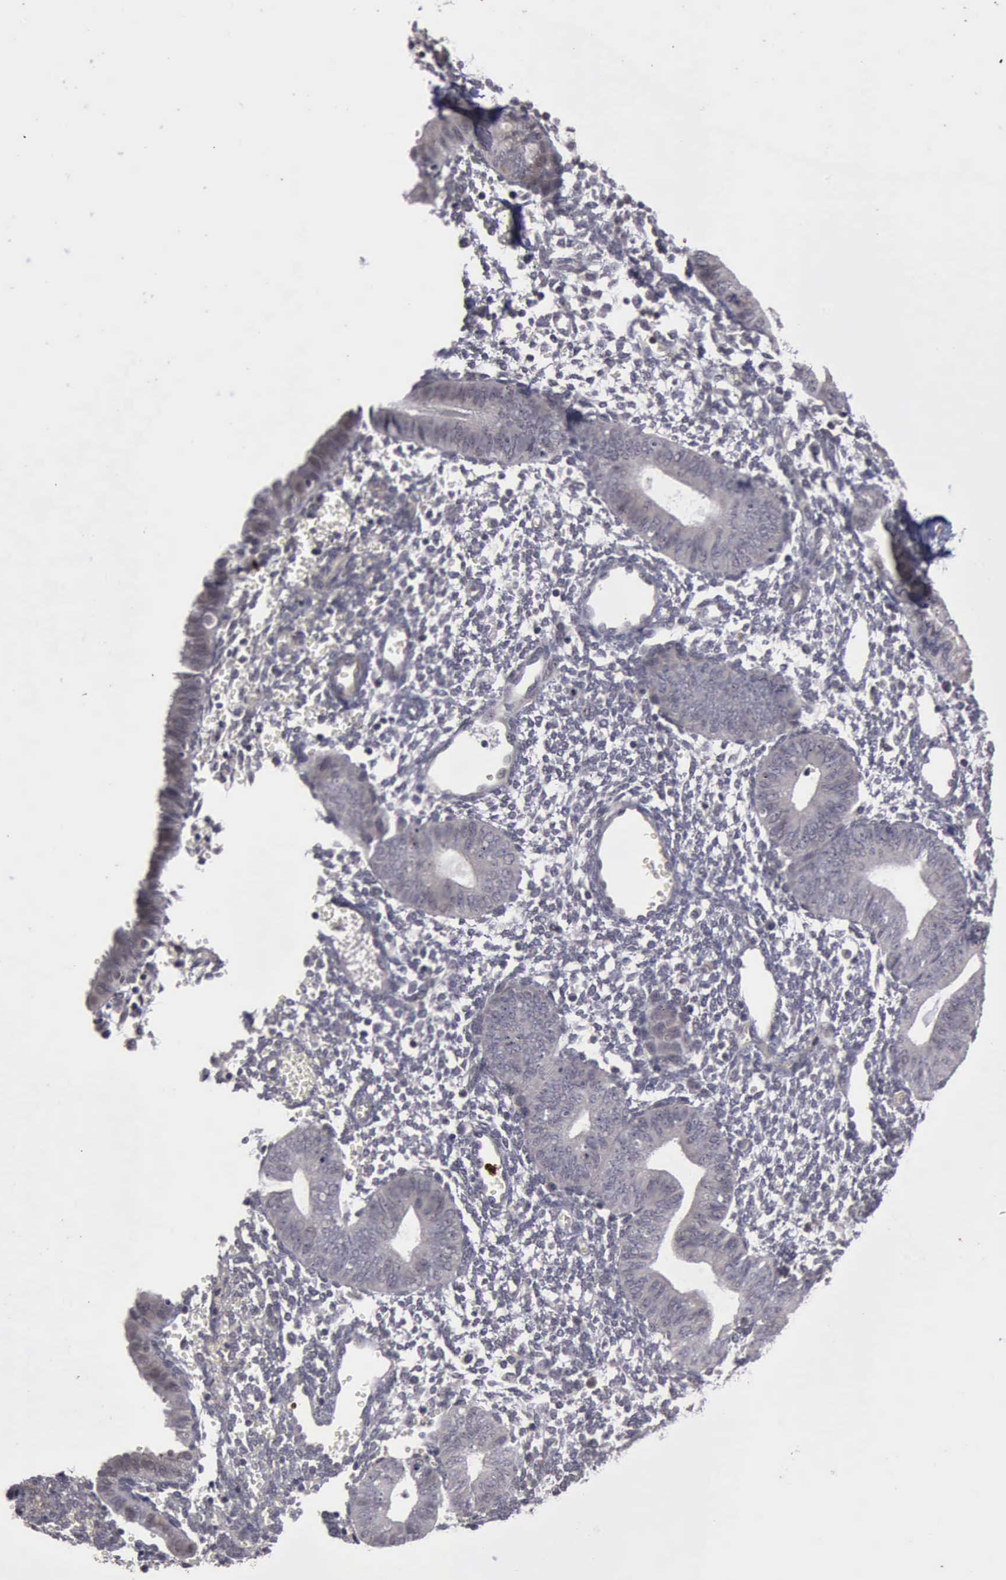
{"staining": {"intensity": "negative", "quantity": "none", "location": "none"}, "tissue": "endometrium", "cell_type": "Cells in endometrial stroma", "image_type": "normal", "snomed": [{"axis": "morphology", "description": "Normal tissue, NOS"}, {"axis": "topography", "description": "Endometrium"}], "caption": "IHC histopathology image of normal endometrium: human endometrium stained with DAB (3,3'-diaminobenzidine) displays no significant protein positivity in cells in endometrial stroma.", "gene": "MMP9", "patient": {"sex": "female", "age": 61}}